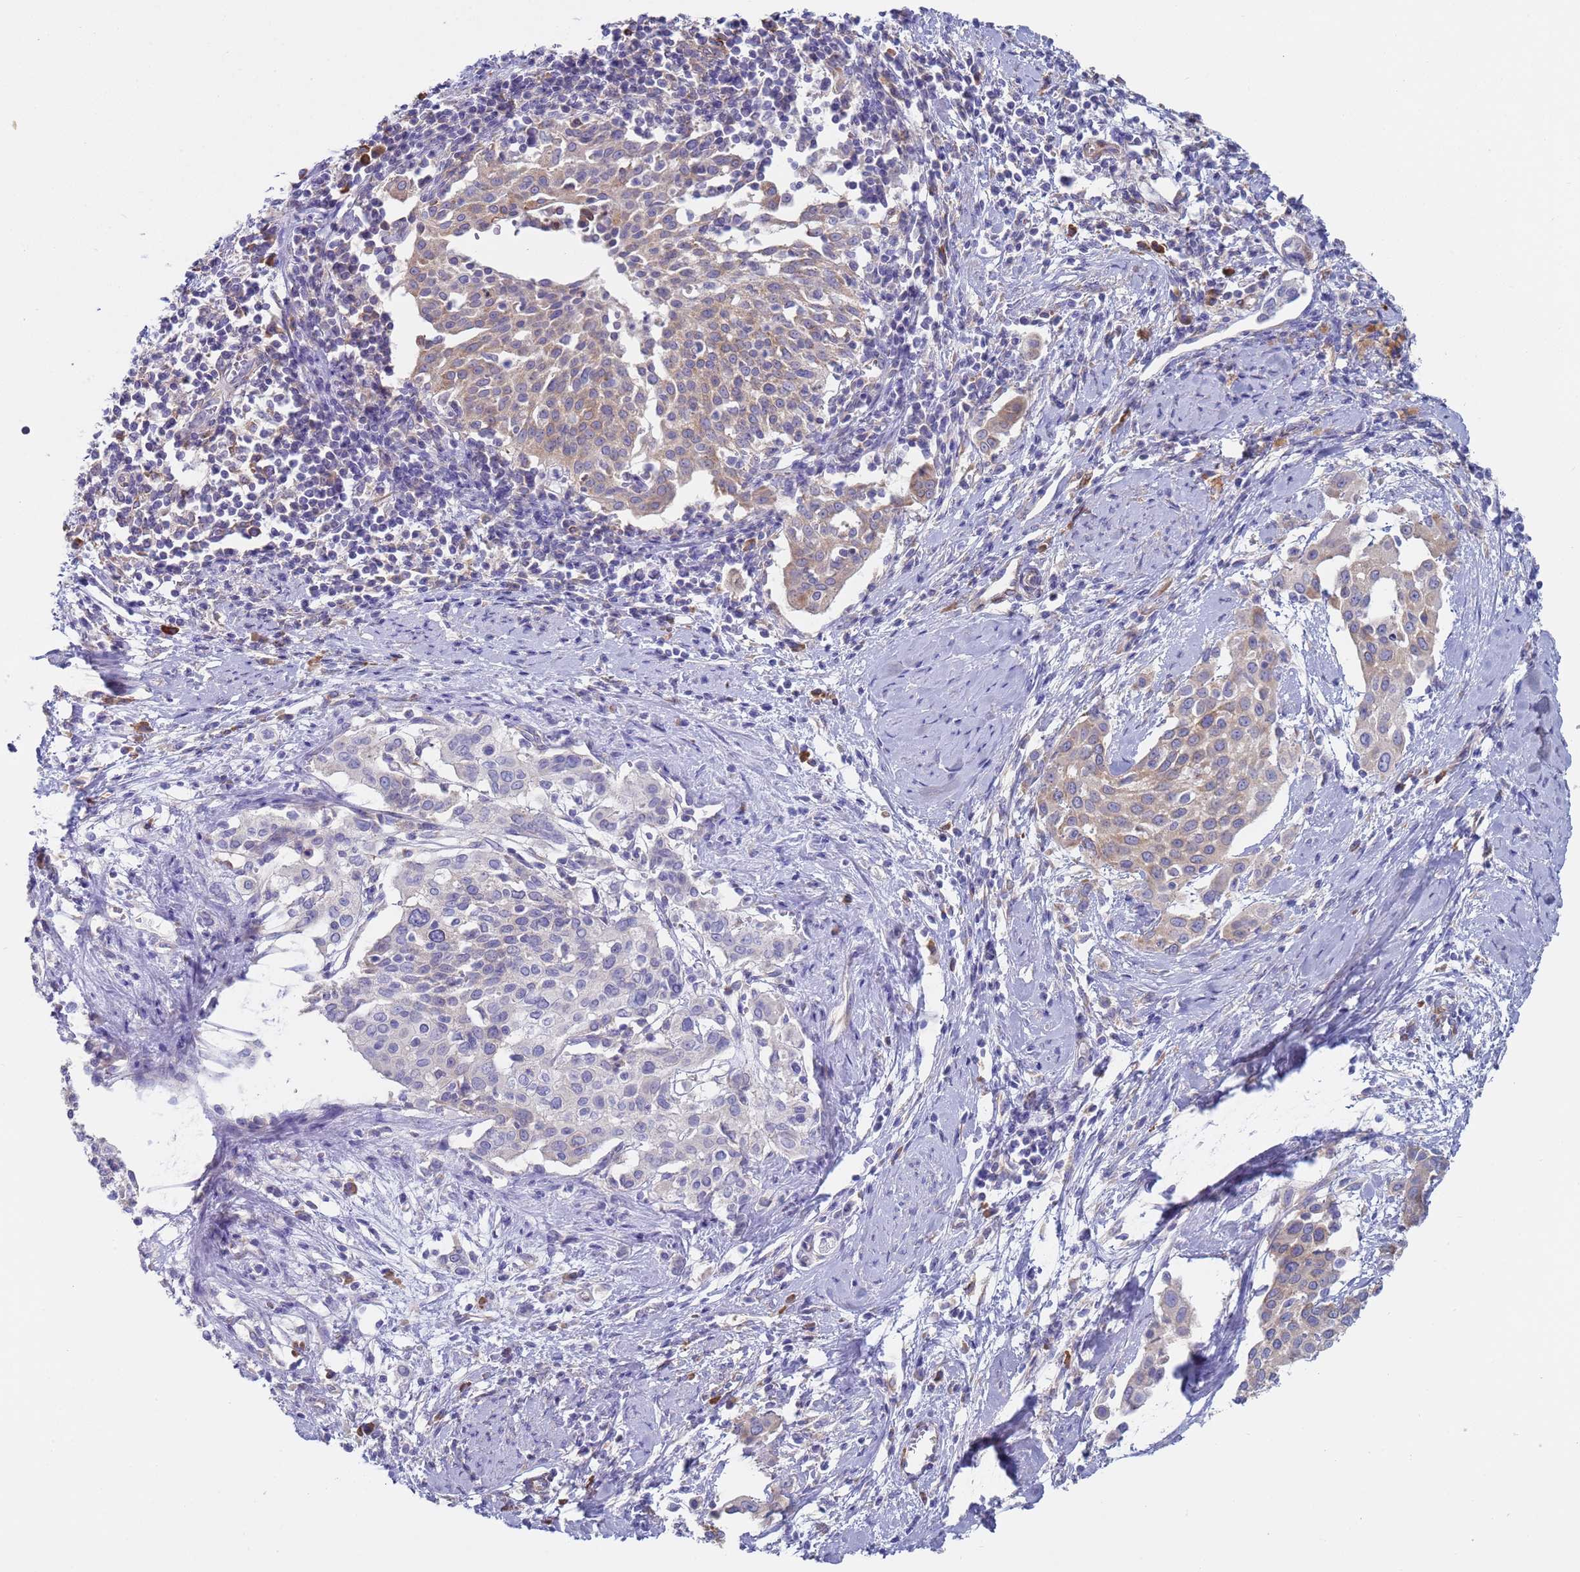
{"staining": {"intensity": "moderate", "quantity": "25%-75%", "location": "cytoplasmic/membranous"}, "tissue": "cervical cancer", "cell_type": "Tumor cells", "image_type": "cancer", "snomed": [{"axis": "morphology", "description": "Squamous cell carcinoma, NOS"}, {"axis": "topography", "description": "Cervix"}], "caption": "Squamous cell carcinoma (cervical) was stained to show a protein in brown. There is medium levels of moderate cytoplasmic/membranous expression in about 25%-75% of tumor cells.", "gene": "ZNF844", "patient": {"sex": "female", "age": 44}}